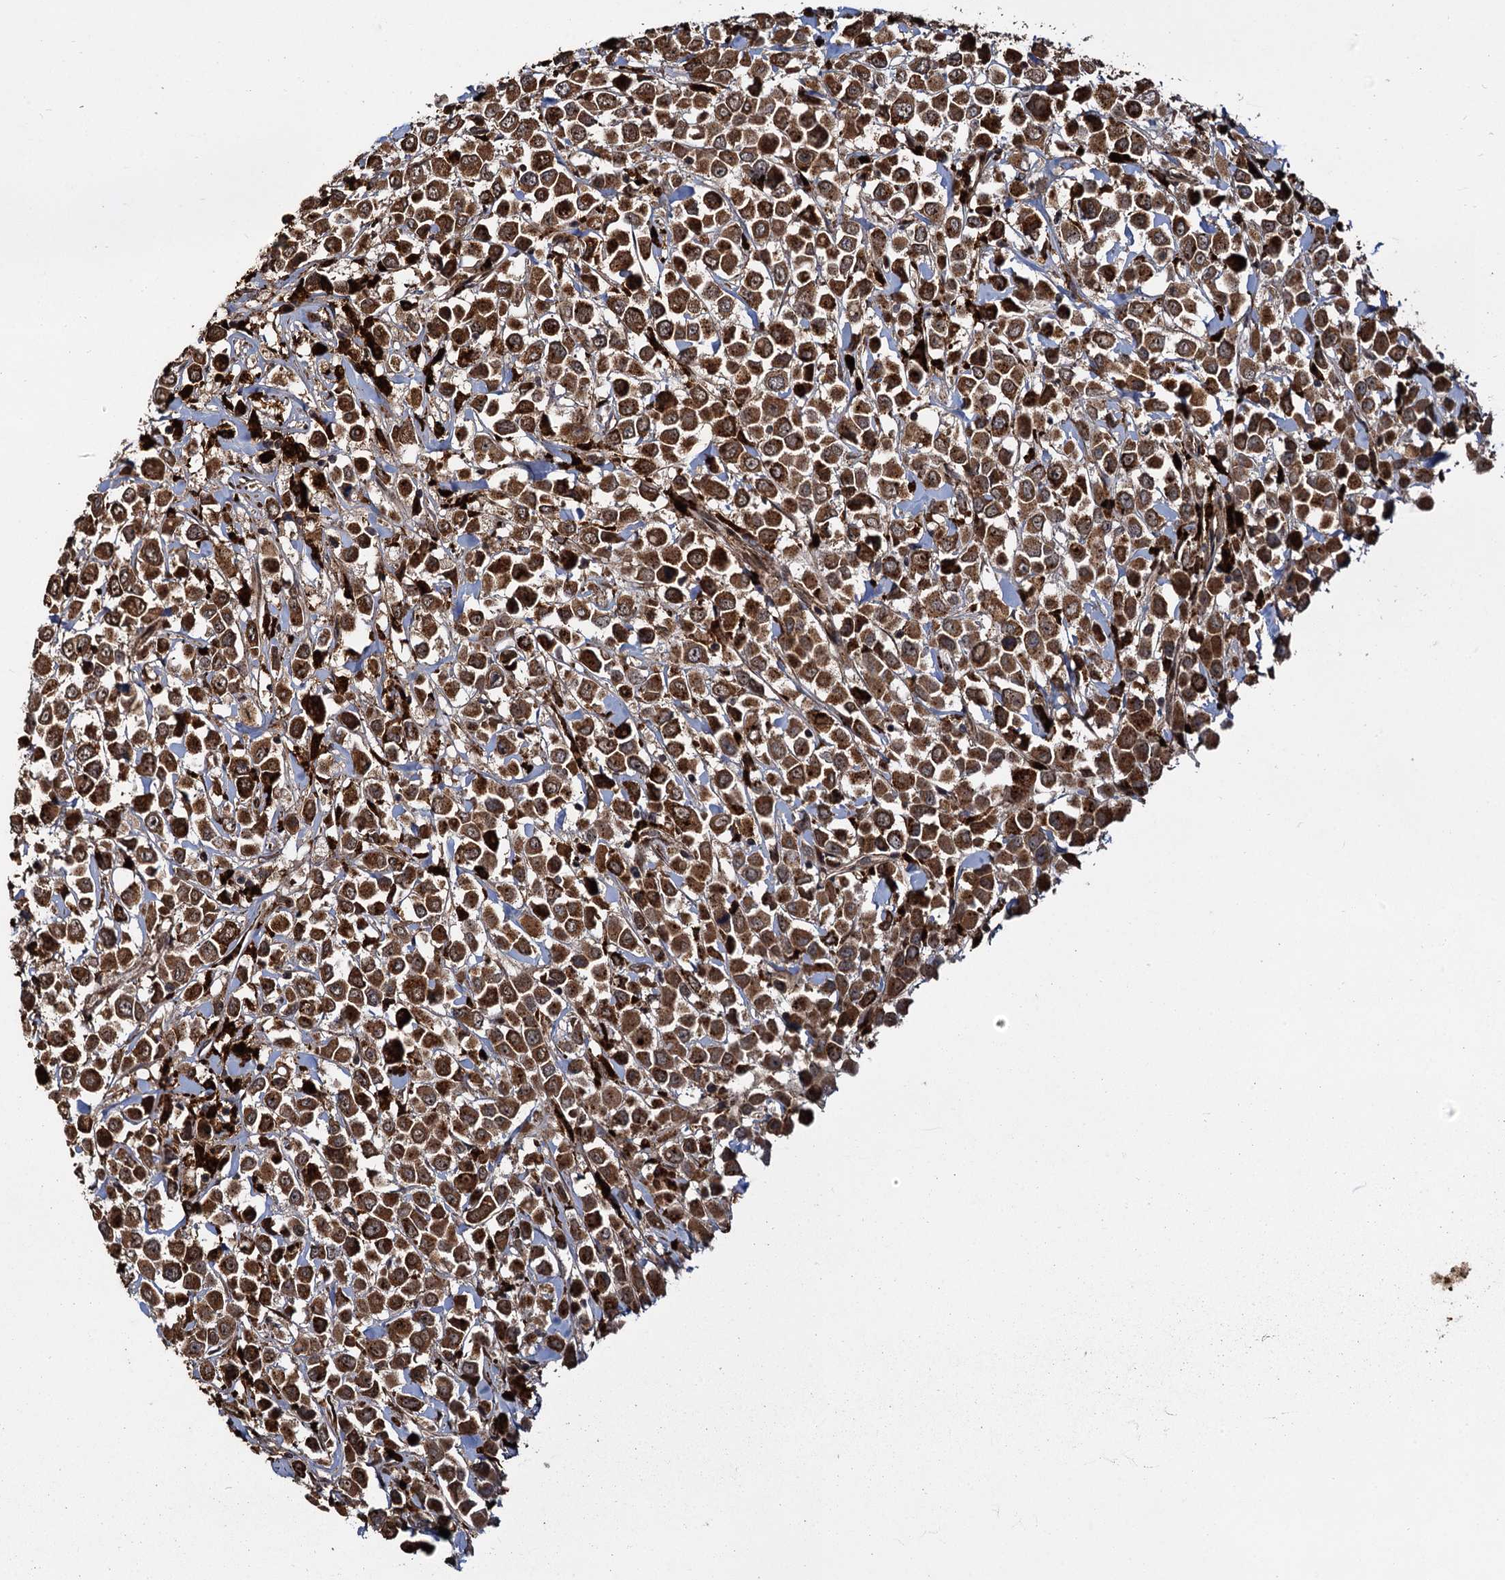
{"staining": {"intensity": "moderate", "quantity": ">75%", "location": "cytoplasmic/membranous"}, "tissue": "breast cancer", "cell_type": "Tumor cells", "image_type": "cancer", "snomed": [{"axis": "morphology", "description": "Duct carcinoma"}, {"axis": "topography", "description": "Breast"}], "caption": "The micrograph exhibits staining of breast intraductal carcinoma, revealing moderate cytoplasmic/membranous protein expression (brown color) within tumor cells. (Stains: DAB (3,3'-diaminobenzidine) in brown, nuclei in blue, Microscopy: brightfield microscopy at high magnification).", "gene": "CEP192", "patient": {"sex": "female", "age": 61}}